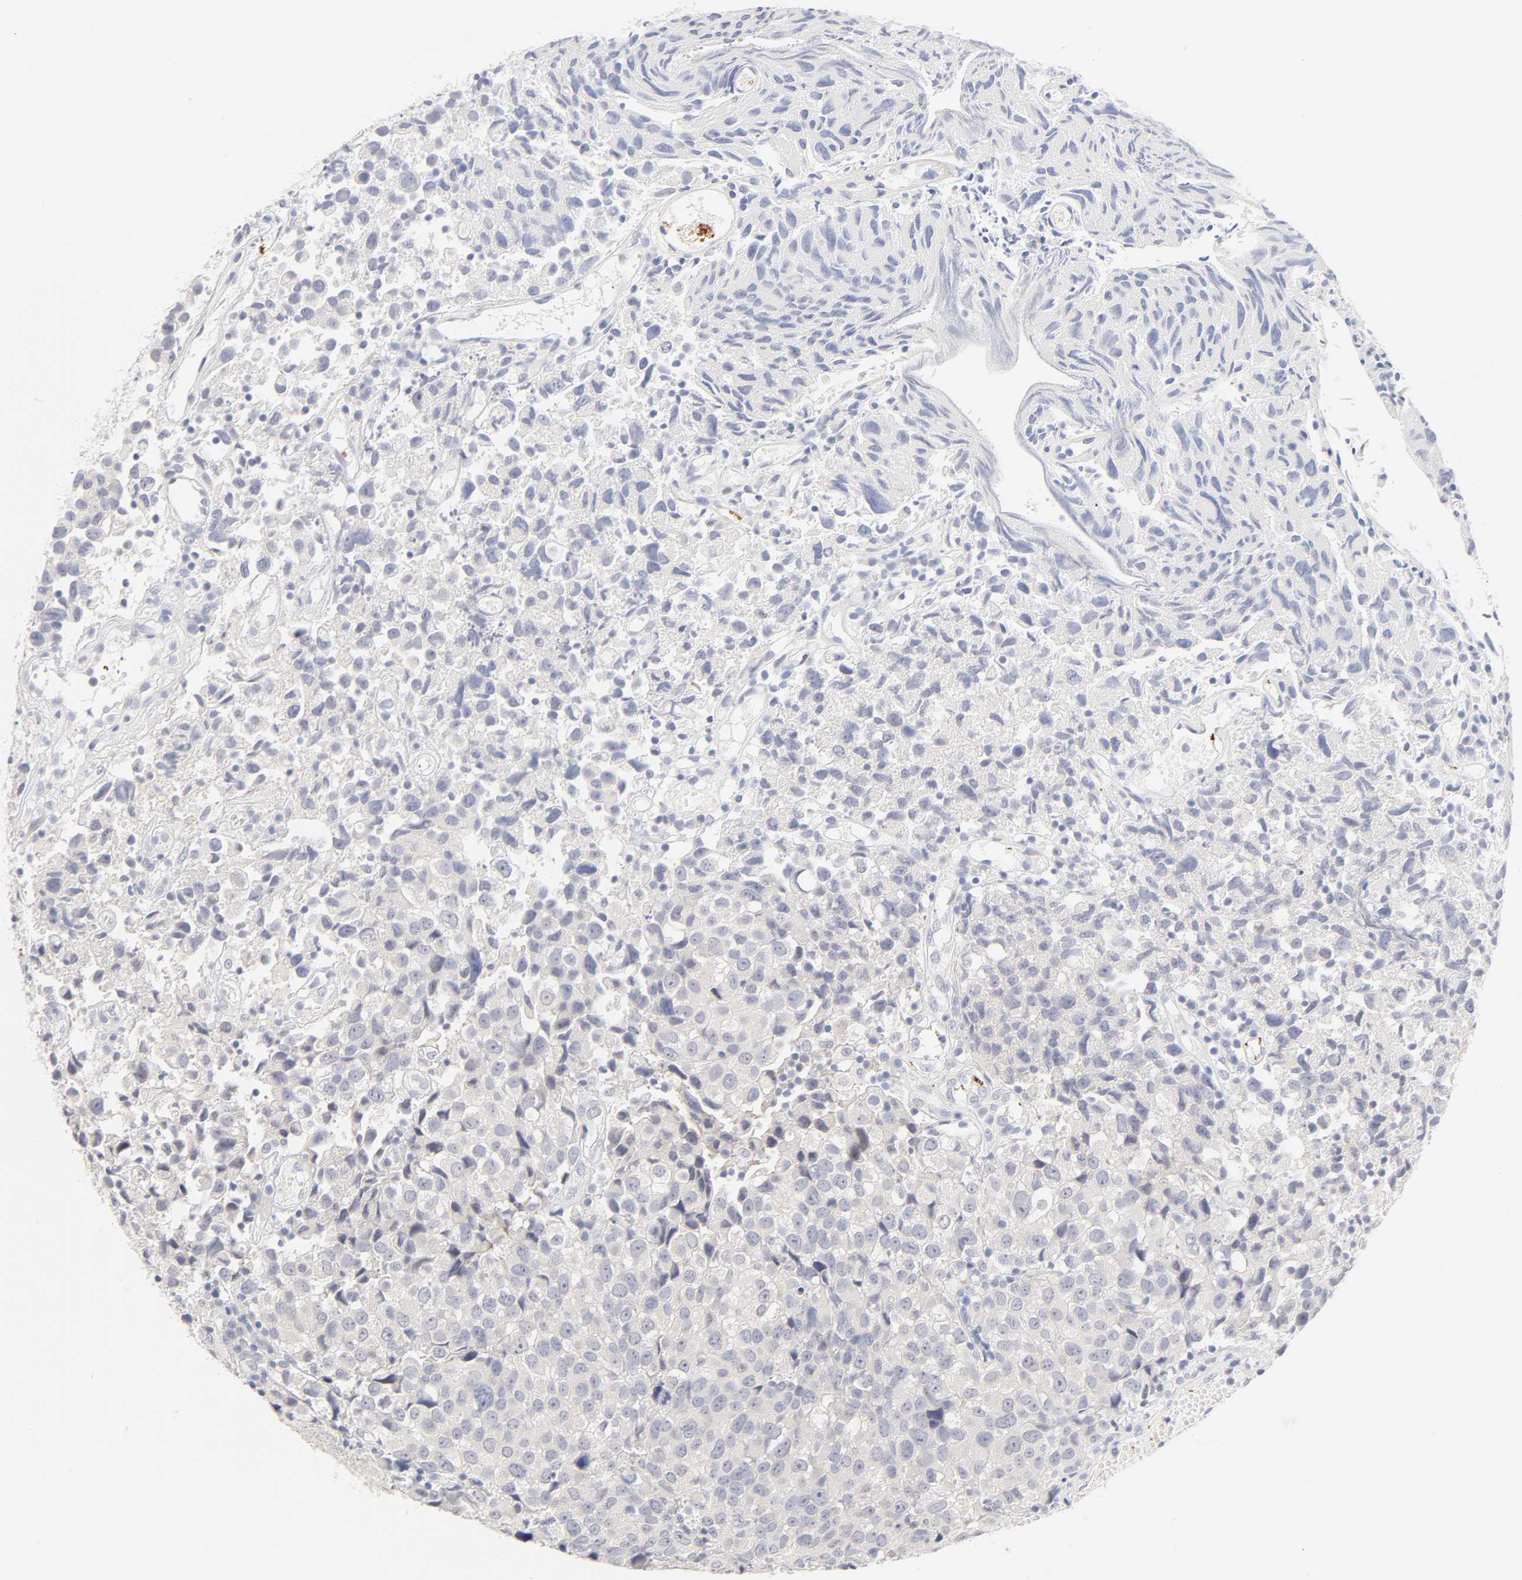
{"staining": {"intensity": "negative", "quantity": "none", "location": "none"}, "tissue": "urothelial cancer", "cell_type": "Tumor cells", "image_type": "cancer", "snomed": [{"axis": "morphology", "description": "Urothelial carcinoma, High grade"}, {"axis": "topography", "description": "Urinary bladder"}], "caption": "The immunohistochemistry photomicrograph has no significant staining in tumor cells of urothelial carcinoma (high-grade) tissue.", "gene": "CYP4B1", "patient": {"sex": "female", "age": 75}}